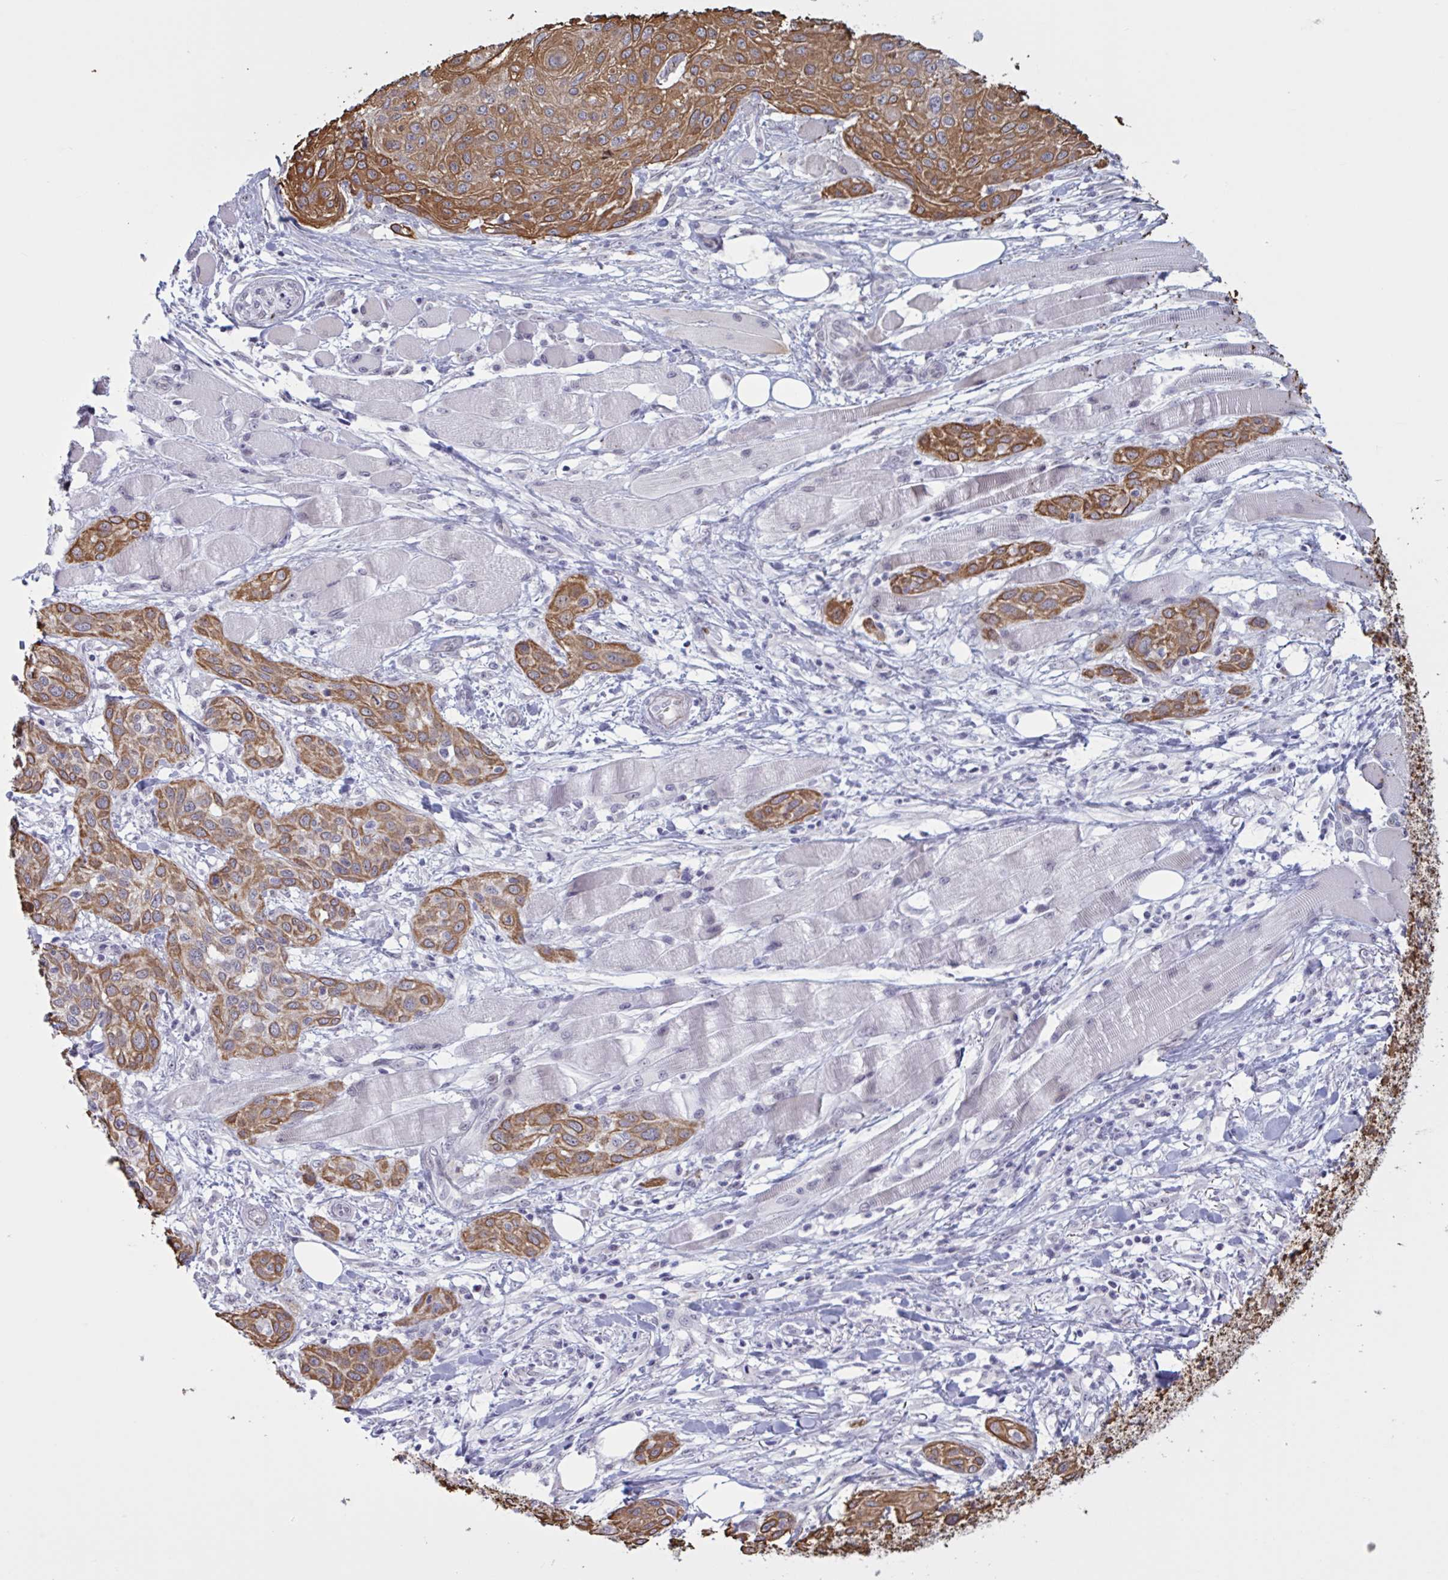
{"staining": {"intensity": "moderate", "quantity": ">75%", "location": "cytoplasmic/membranous"}, "tissue": "skin cancer", "cell_type": "Tumor cells", "image_type": "cancer", "snomed": [{"axis": "morphology", "description": "Squamous cell carcinoma, NOS"}, {"axis": "topography", "description": "Skin"}], "caption": "Immunohistochemical staining of human skin cancer exhibits medium levels of moderate cytoplasmic/membranous positivity in approximately >75% of tumor cells. (DAB IHC, brown staining for protein, blue staining for nuclei).", "gene": "PRMT6", "patient": {"sex": "female", "age": 87}}